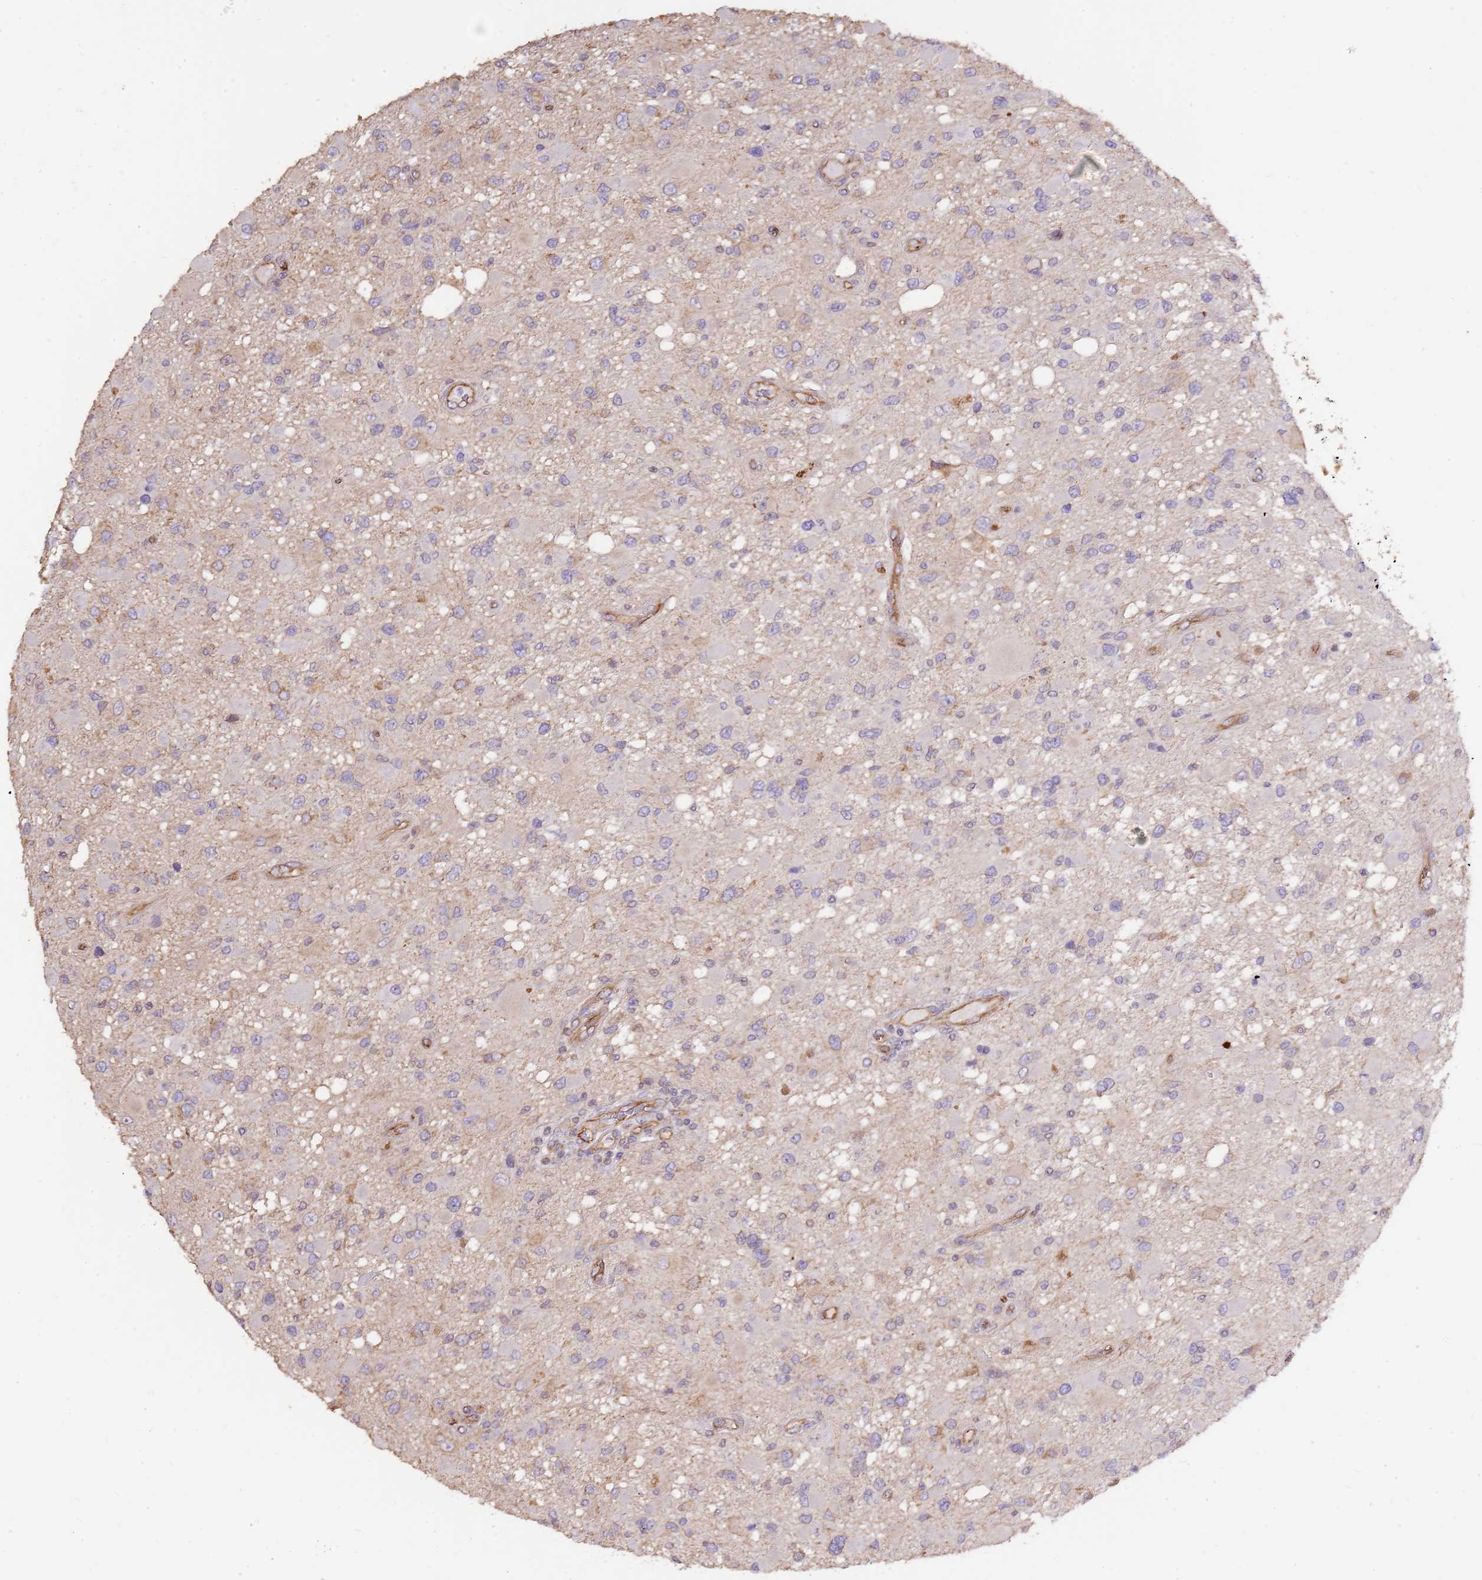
{"staining": {"intensity": "moderate", "quantity": "<25%", "location": "cytoplasmic/membranous"}, "tissue": "glioma", "cell_type": "Tumor cells", "image_type": "cancer", "snomed": [{"axis": "morphology", "description": "Glioma, malignant, High grade"}, {"axis": "topography", "description": "Brain"}], "caption": "Glioma stained with a protein marker reveals moderate staining in tumor cells.", "gene": "DOCK9", "patient": {"sex": "male", "age": 53}}